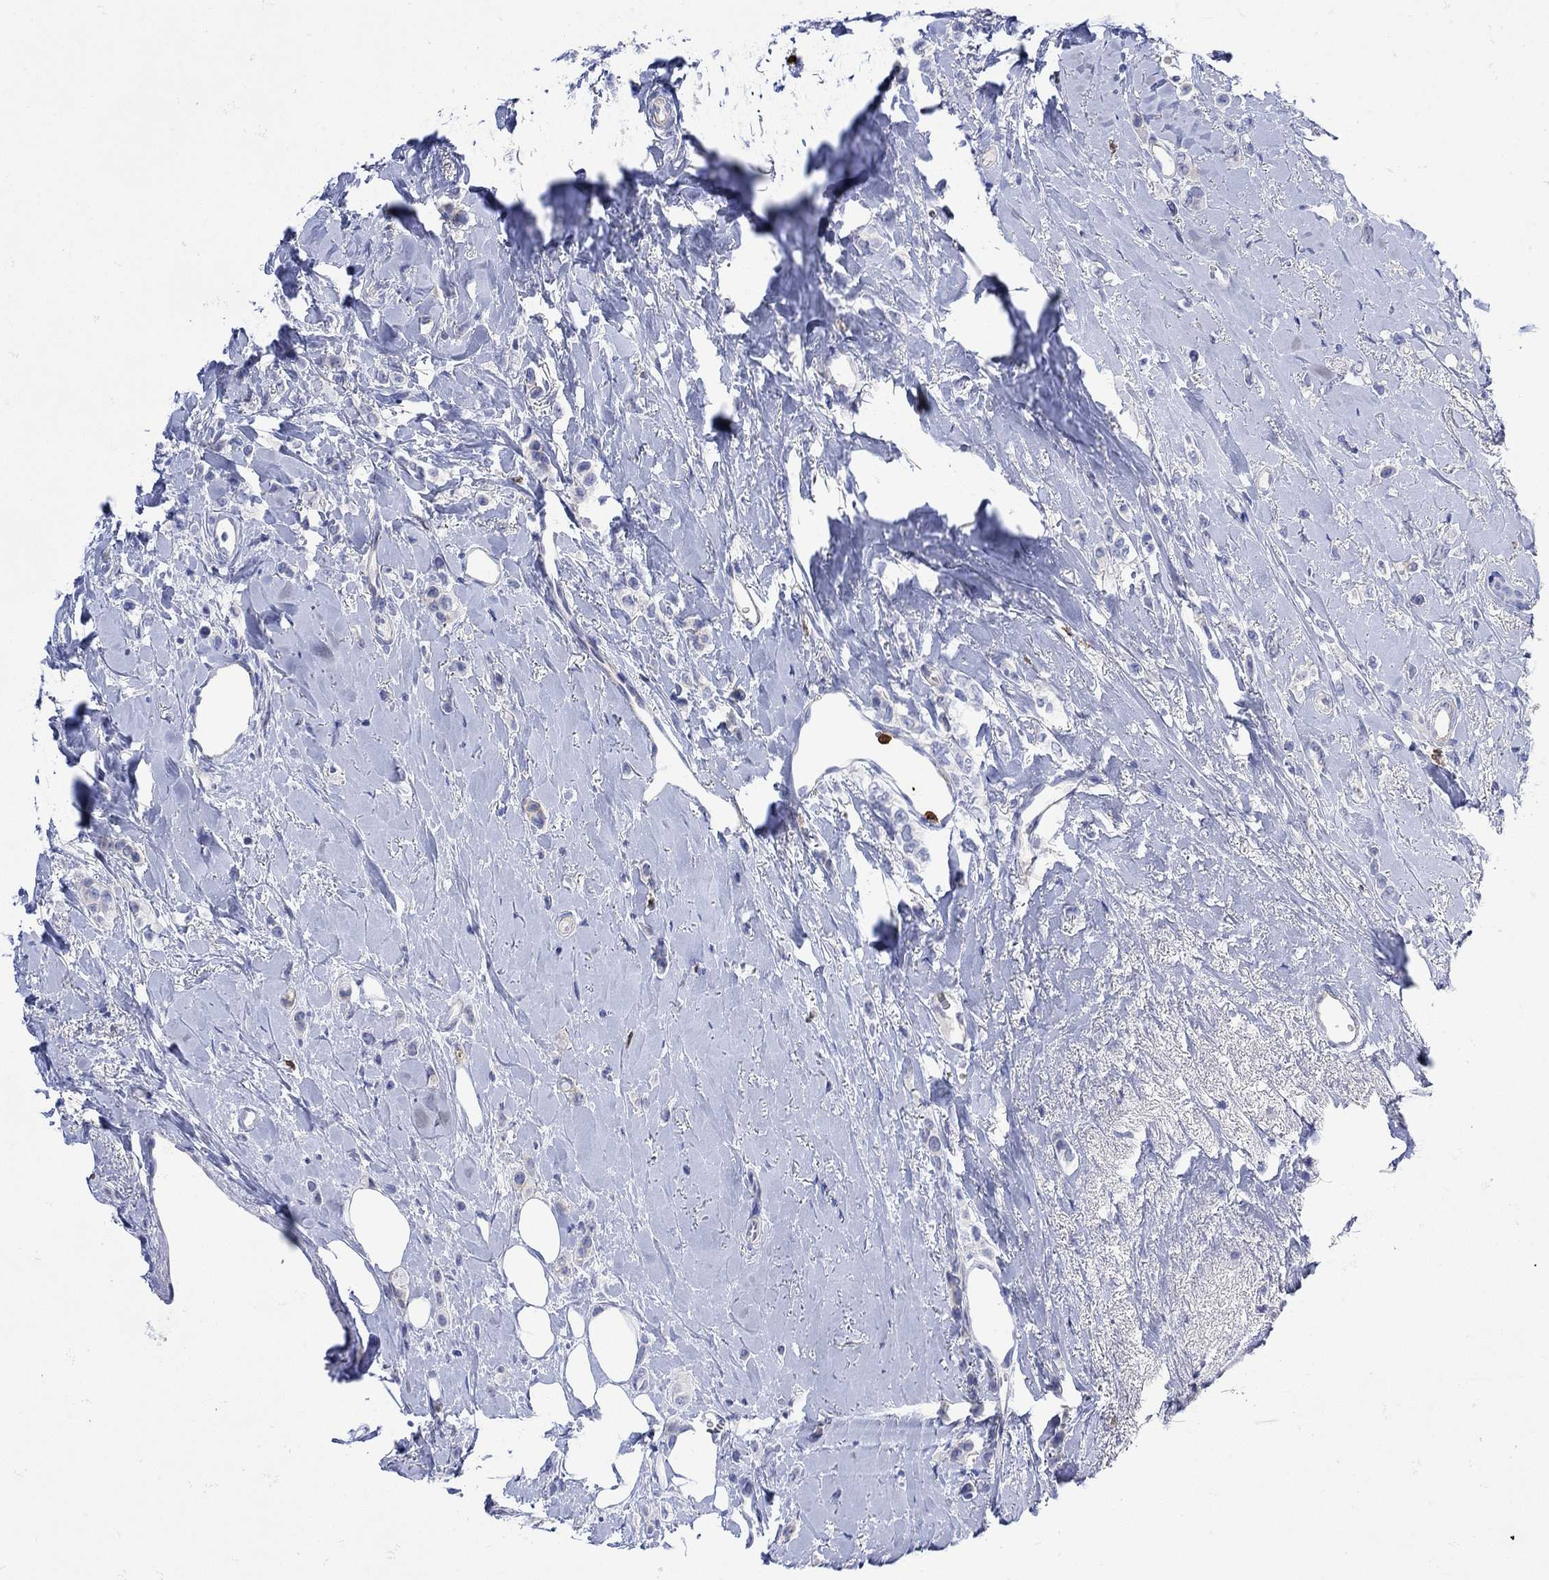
{"staining": {"intensity": "negative", "quantity": "none", "location": "none"}, "tissue": "breast cancer", "cell_type": "Tumor cells", "image_type": "cancer", "snomed": [{"axis": "morphology", "description": "Lobular carcinoma"}, {"axis": "topography", "description": "Breast"}], "caption": "Histopathology image shows no protein staining in tumor cells of breast lobular carcinoma tissue. The staining is performed using DAB (3,3'-diaminobenzidine) brown chromogen with nuclei counter-stained in using hematoxylin.", "gene": "LINGO3", "patient": {"sex": "female", "age": 66}}